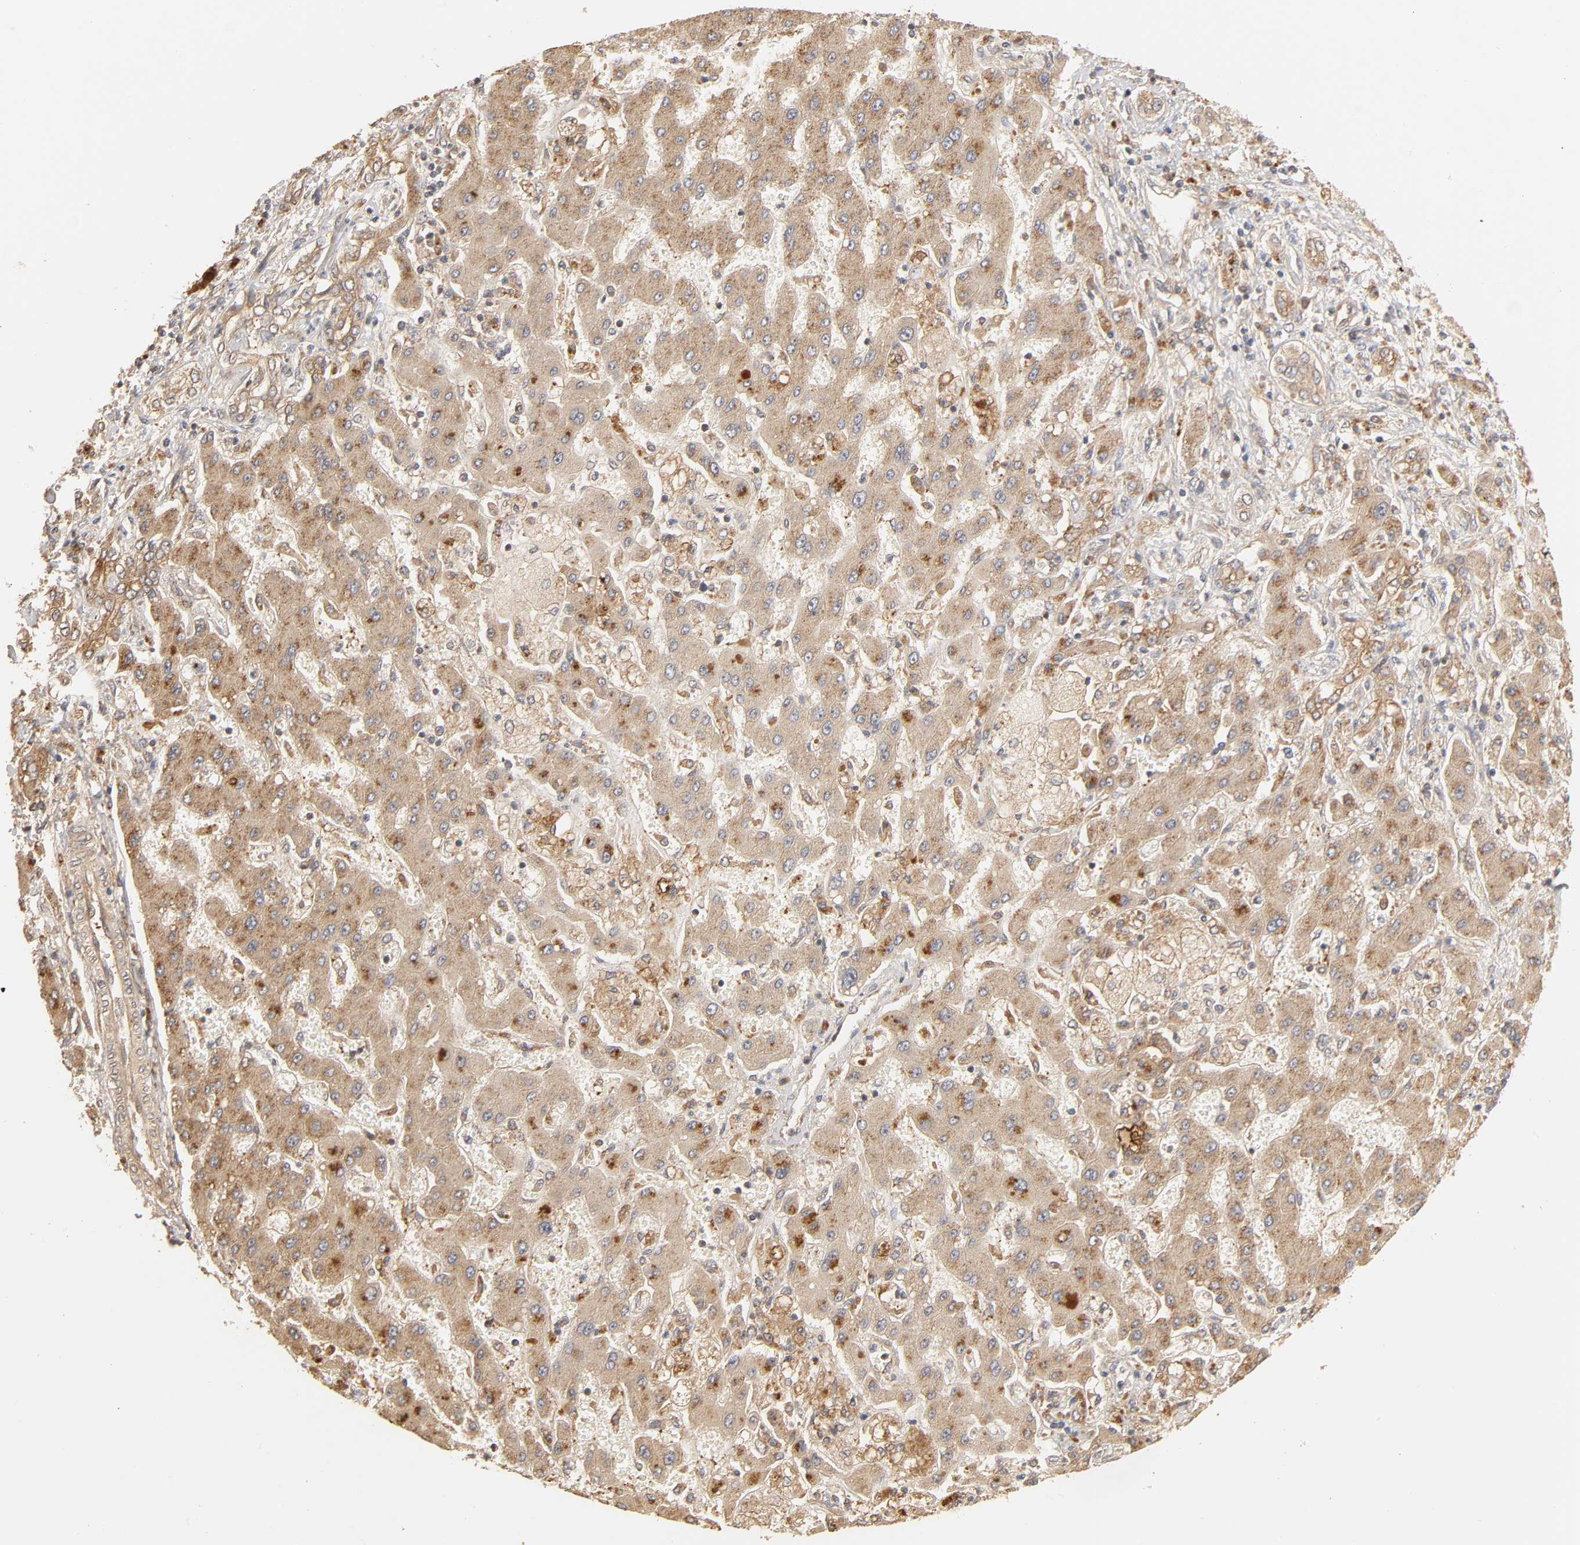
{"staining": {"intensity": "moderate", "quantity": ">75%", "location": "cytoplasmic/membranous"}, "tissue": "liver cancer", "cell_type": "Tumor cells", "image_type": "cancer", "snomed": [{"axis": "morphology", "description": "Cholangiocarcinoma"}, {"axis": "topography", "description": "Liver"}], "caption": "High-magnification brightfield microscopy of cholangiocarcinoma (liver) stained with DAB (3,3'-diaminobenzidine) (brown) and counterstained with hematoxylin (blue). tumor cells exhibit moderate cytoplasmic/membranous staining is seen in about>75% of cells.", "gene": "EPS8", "patient": {"sex": "male", "age": 50}}